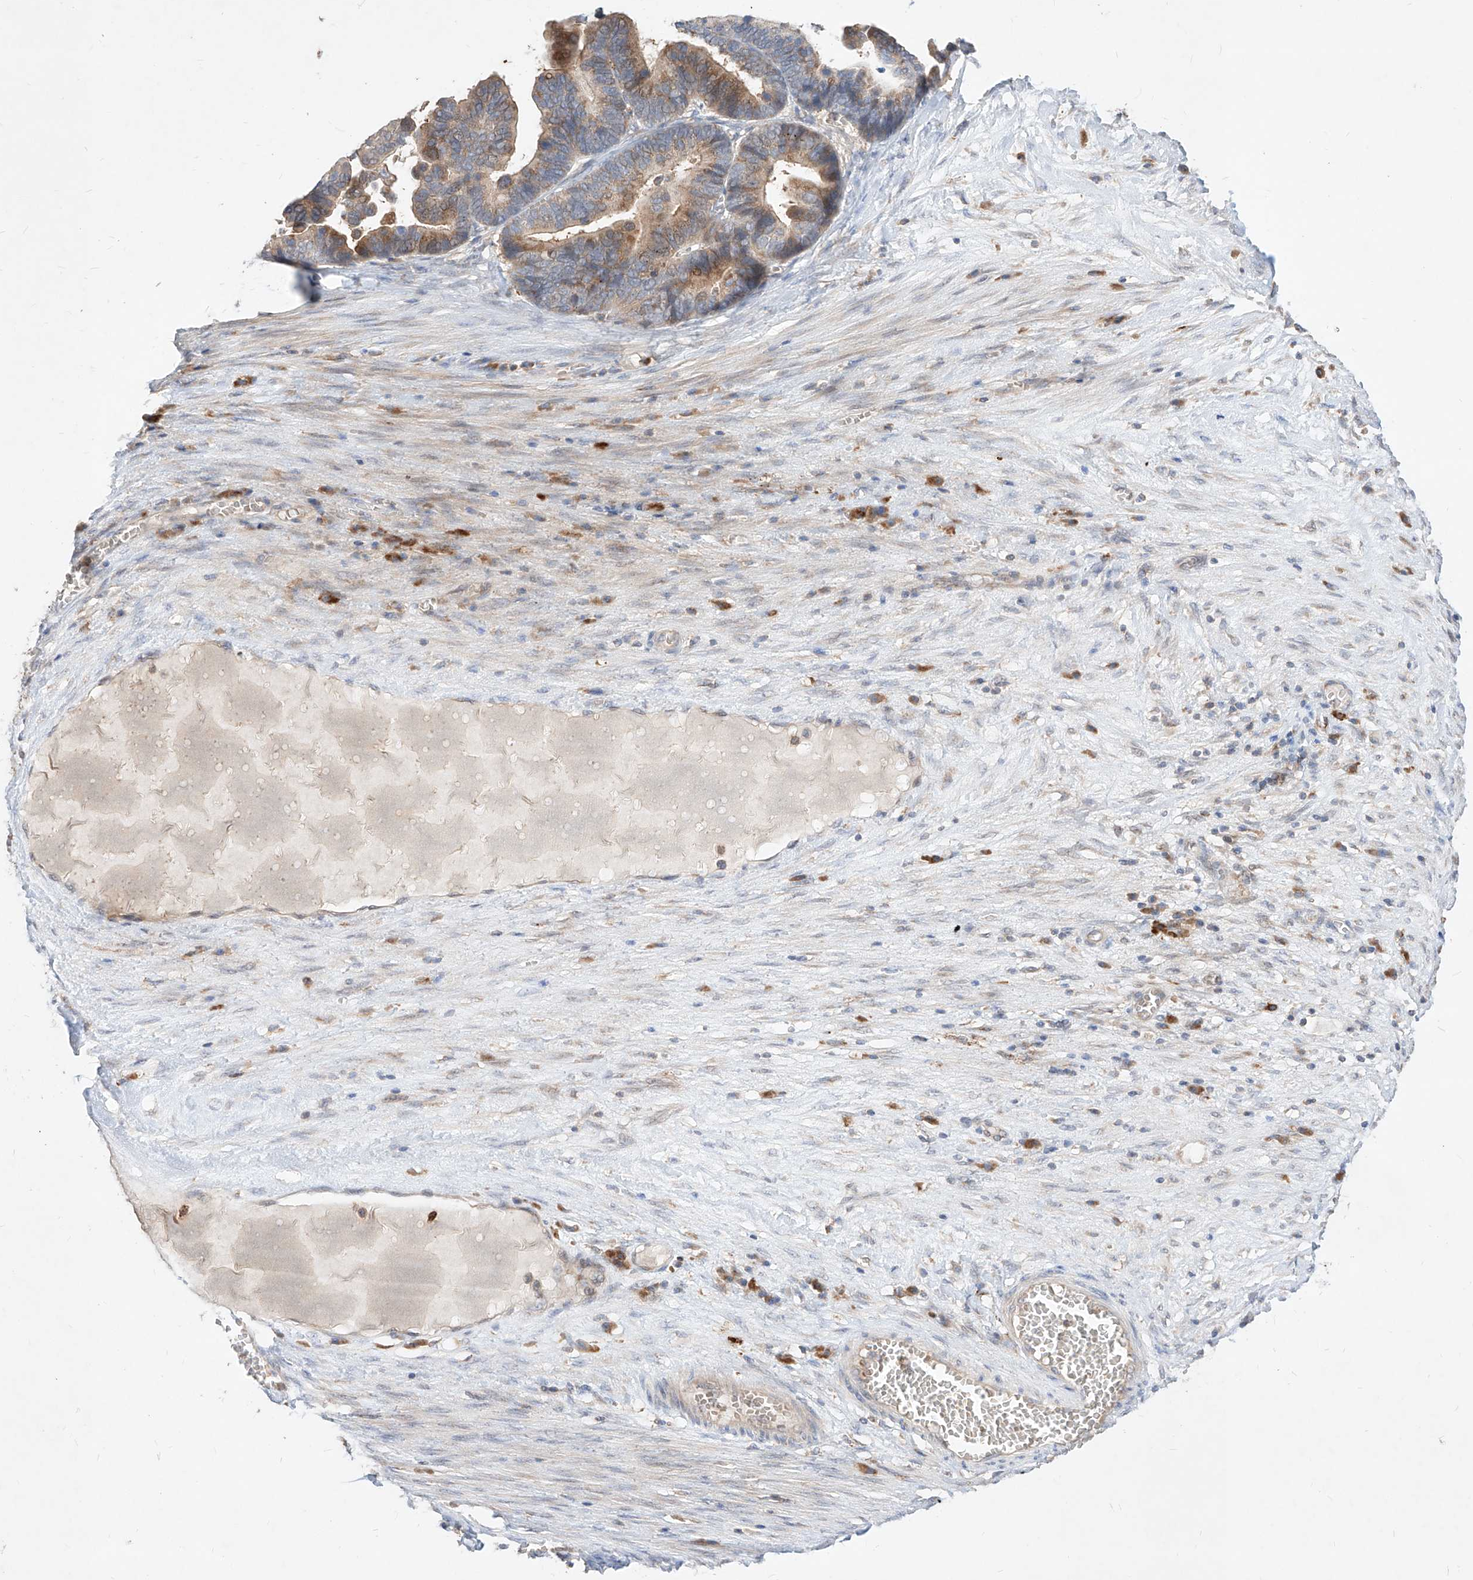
{"staining": {"intensity": "moderate", "quantity": "25%-75%", "location": "cytoplasmic/membranous"}, "tissue": "ovarian cancer", "cell_type": "Tumor cells", "image_type": "cancer", "snomed": [{"axis": "morphology", "description": "Cystadenocarcinoma, serous, NOS"}, {"axis": "topography", "description": "Ovary"}], "caption": "Moderate cytoplasmic/membranous staining is appreciated in approximately 25%-75% of tumor cells in ovarian serous cystadenocarcinoma.", "gene": "TSNAX", "patient": {"sex": "female", "age": 56}}